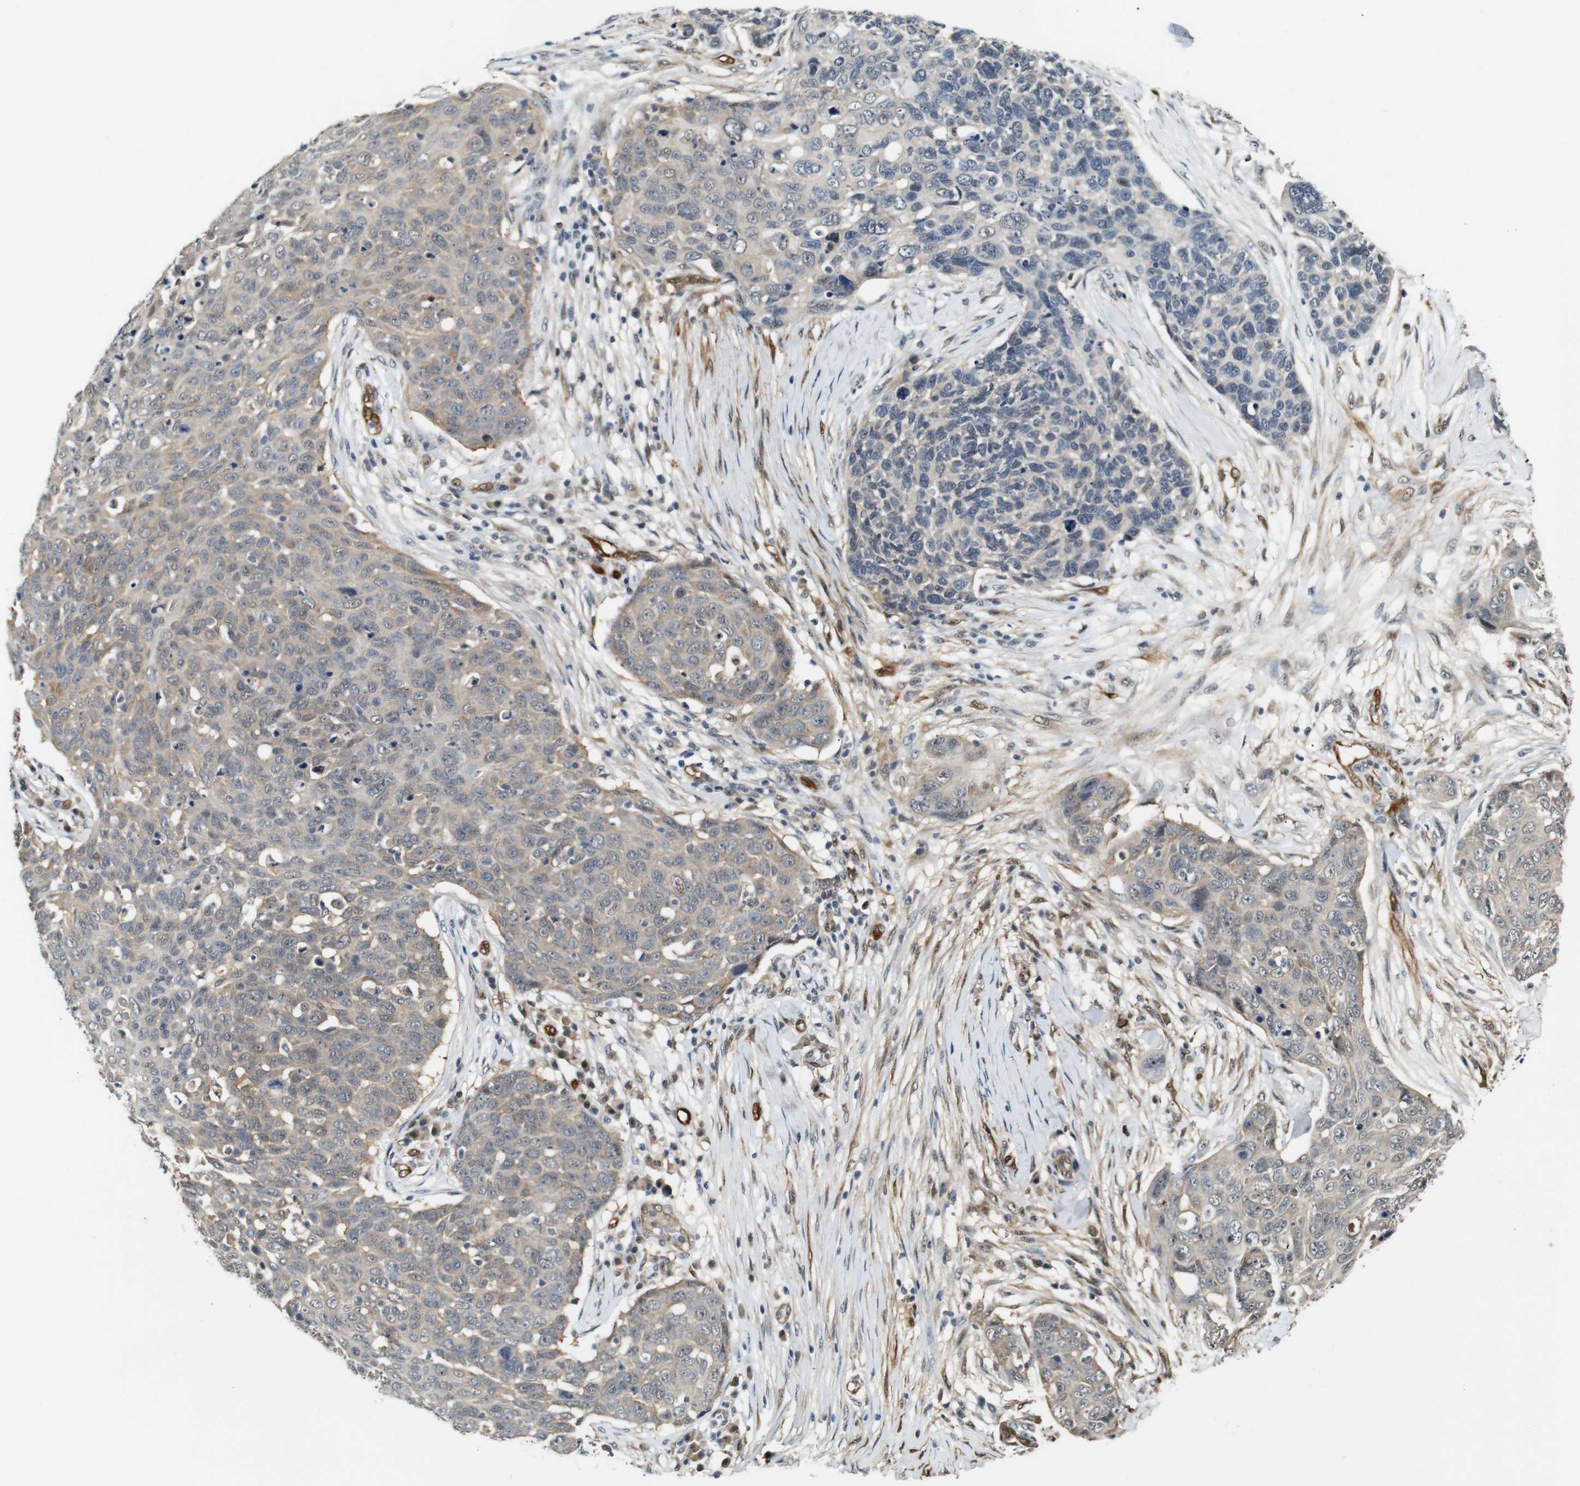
{"staining": {"intensity": "weak", "quantity": ">75%", "location": "cytoplasmic/membranous"}, "tissue": "skin cancer", "cell_type": "Tumor cells", "image_type": "cancer", "snomed": [{"axis": "morphology", "description": "Squamous cell carcinoma in situ, NOS"}, {"axis": "morphology", "description": "Squamous cell carcinoma, NOS"}, {"axis": "topography", "description": "Skin"}], "caption": "This histopathology image displays IHC staining of human squamous cell carcinoma (skin), with low weak cytoplasmic/membranous staining in approximately >75% of tumor cells.", "gene": "LXN", "patient": {"sex": "male", "age": 93}}